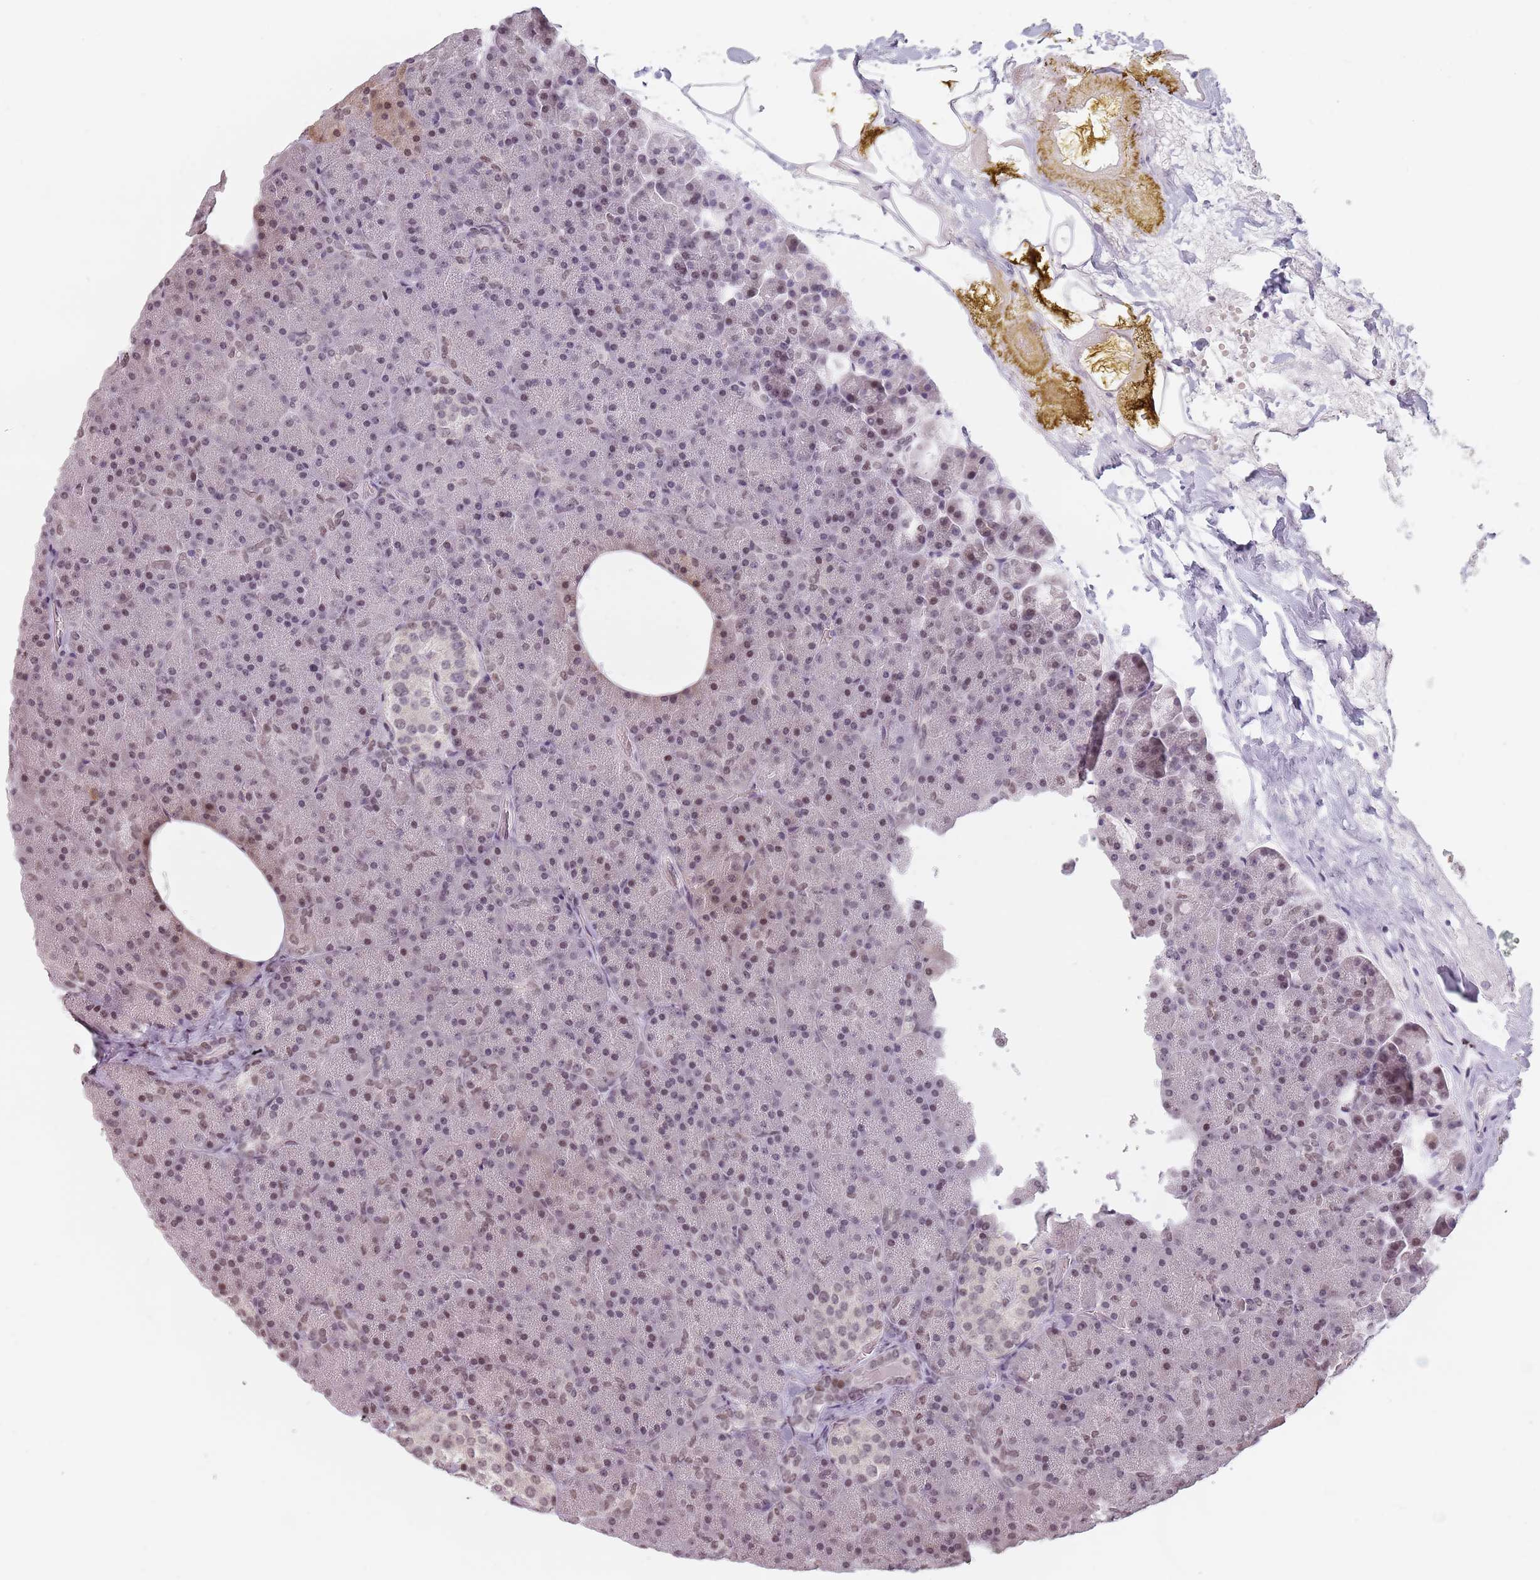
{"staining": {"intensity": "weak", "quantity": ">75%", "location": "nuclear"}, "tissue": "pancreas", "cell_type": "Exocrine glandular cells", "image_type": "normal", "snomed": [{"axis": "morphology", "description": "Normal tissue, NOS"}, {"axis": "morphology", "description": "Carcinoid, malignant, NOS"}, {"axis": "topography", "description": "Pancreas"}], "caption": "Benign pancreas displays weak nuclear positivity in about >75% of exocrine glandular cells The protein is stained brown, and the nuclei are stained in blue (DAB IHC with brightfield microscopy, high magnification)..", "gene": "PTCHD1", "patient": {"sex": "female", "age": 35}}